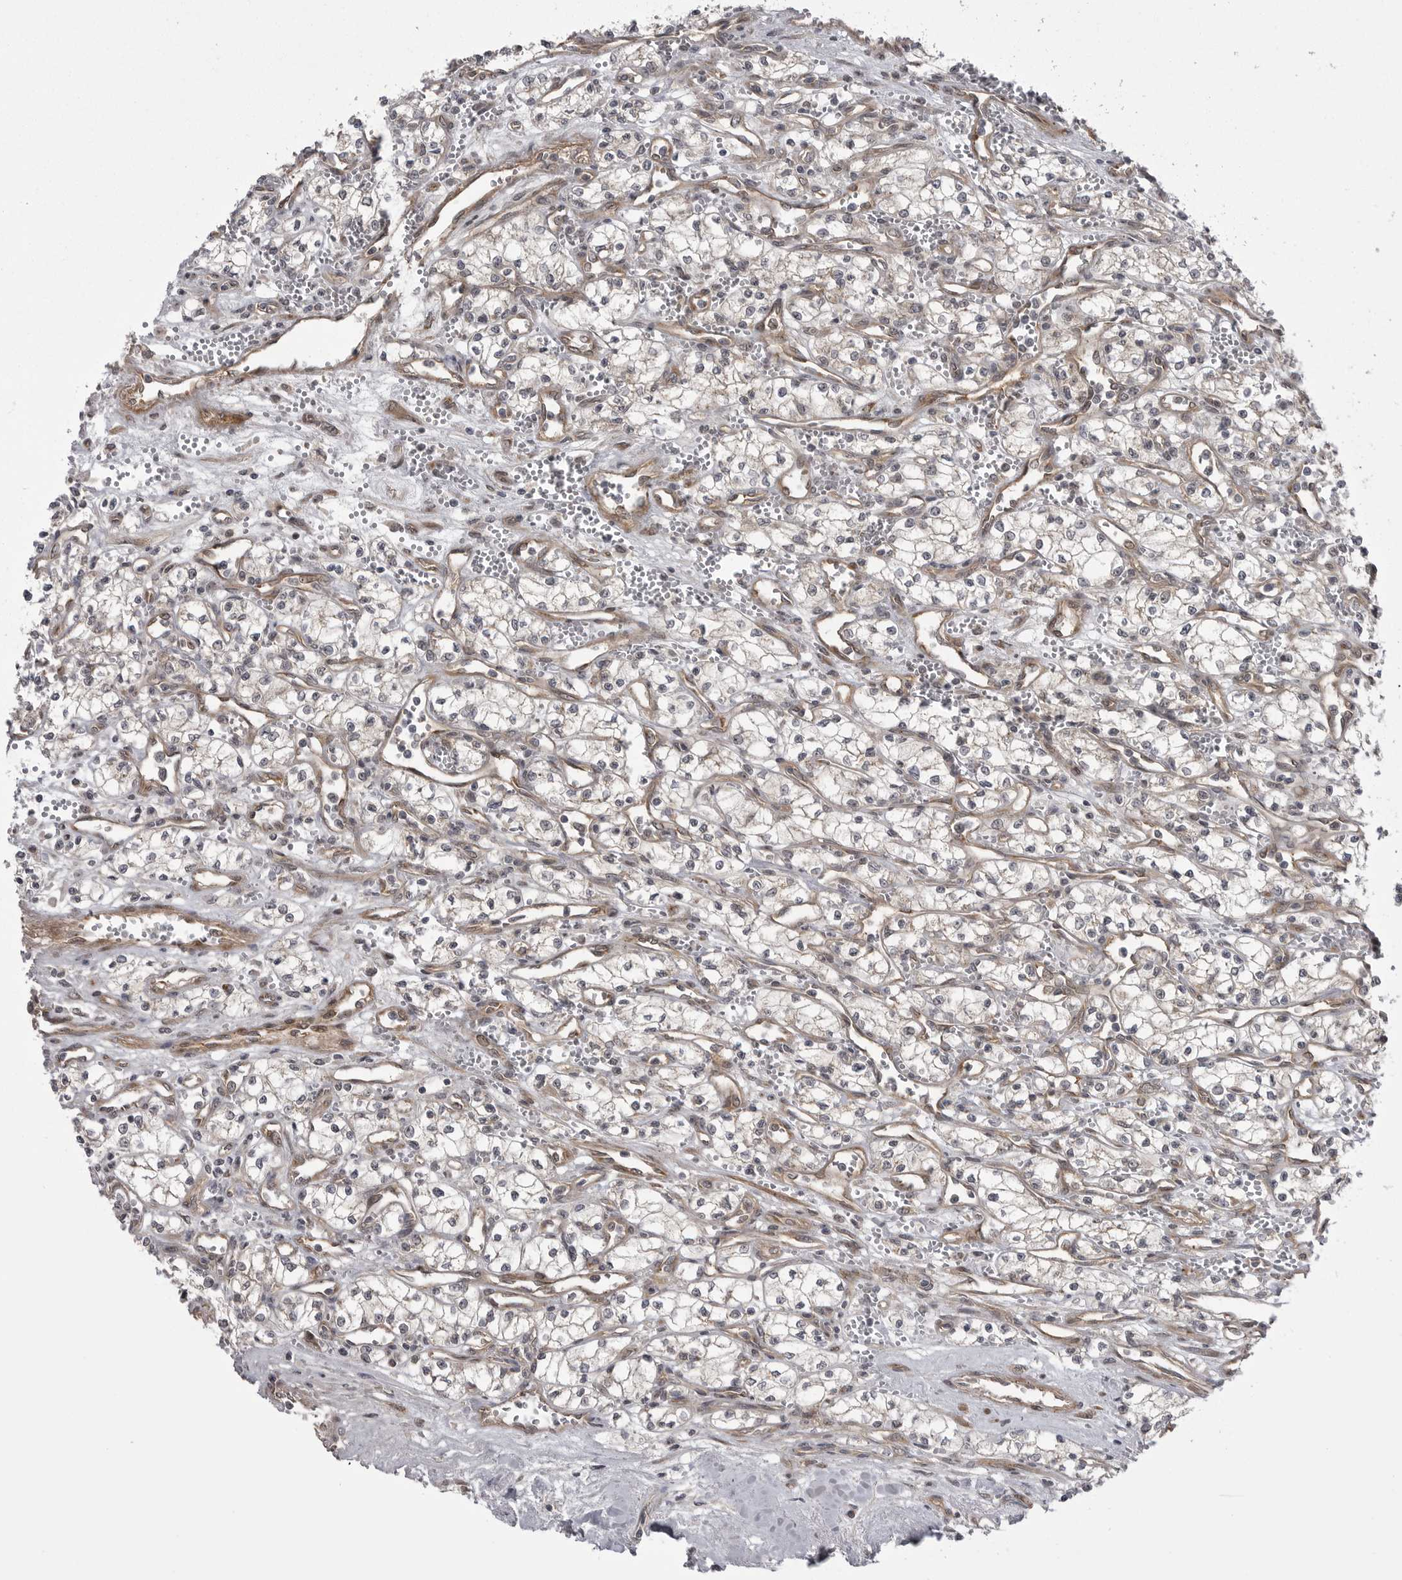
{"staining": {"intensity": "negative", "quantity": "none", "location": "none"}, "tissue": "renal cancer", "cell_type": "Tumor cells", "image_type": "cancer", "snomed": [{"axis": "morphology", "description": "Adenocarcinoma, NOS"}, {"axis": "topography", "description": "Kidney"}], "caption": "This is an immunohistochemistry micrograph of renal cancer. There is no positivity in tumor cells.", "gene": "PDCL", "patient": {"sex": "male", "age": 59}}